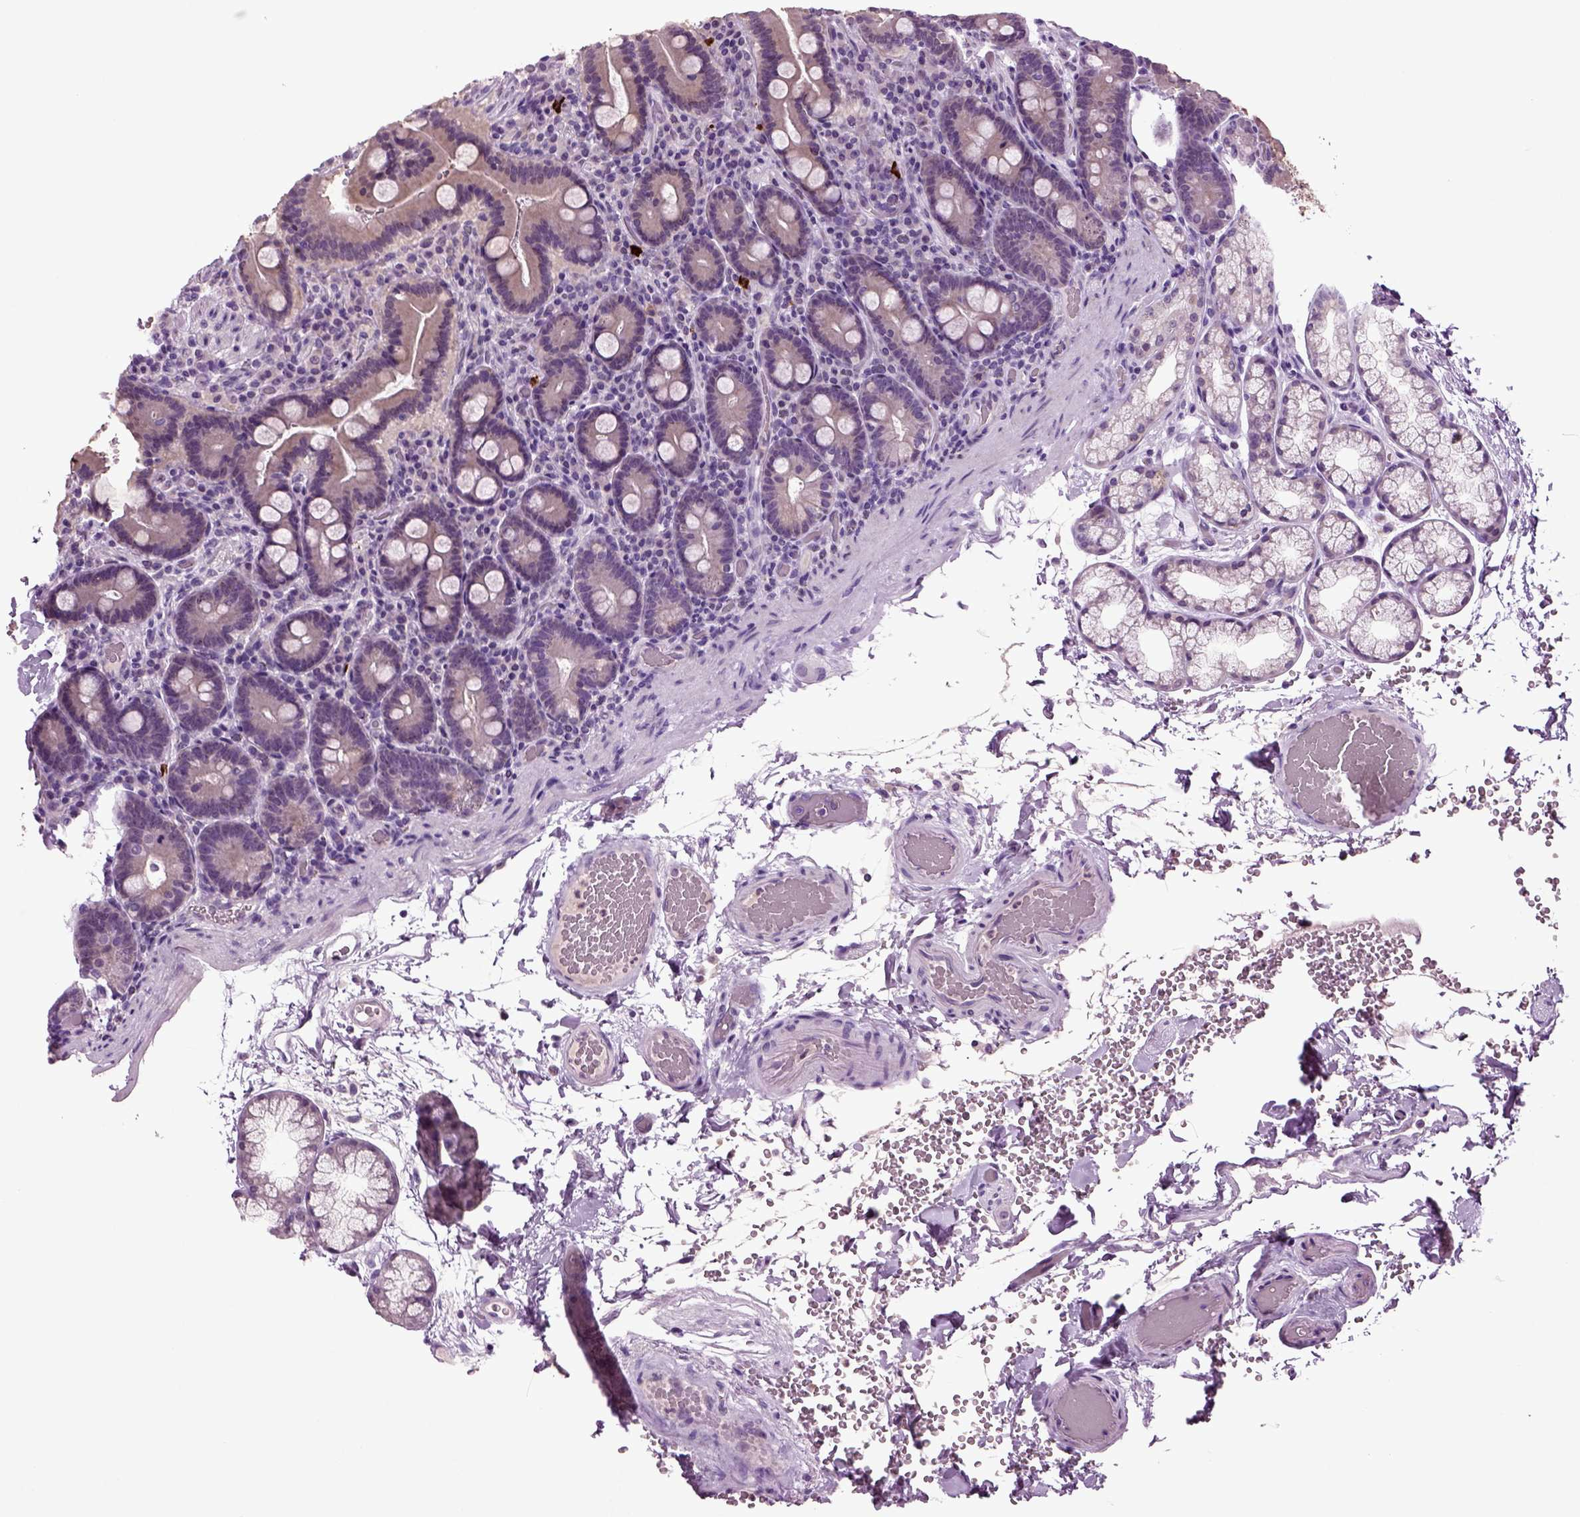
{"staining": {"intensity": "negative", "quantity": "none", "location": "none"}, "tissue": "duodenum", "cell_type": "Glandular cells", "image_type": "normal", "snomed": [{"axis": "morphology", "description": "Normal tissue, NOS"}, {"axis": "topography", "description": "Duodenum"}], "caption": "Immunohistochemical staining of normal human duodenum demonstrates no significant positivity in glandular cells. The staining is performed using DAB (3,3'-diaminobenzidine) brown chromogen with nuclei counter-stained in using hematoxylin.", "gene": "FGF11", "patient": {"sex": "female", "age": 62}}